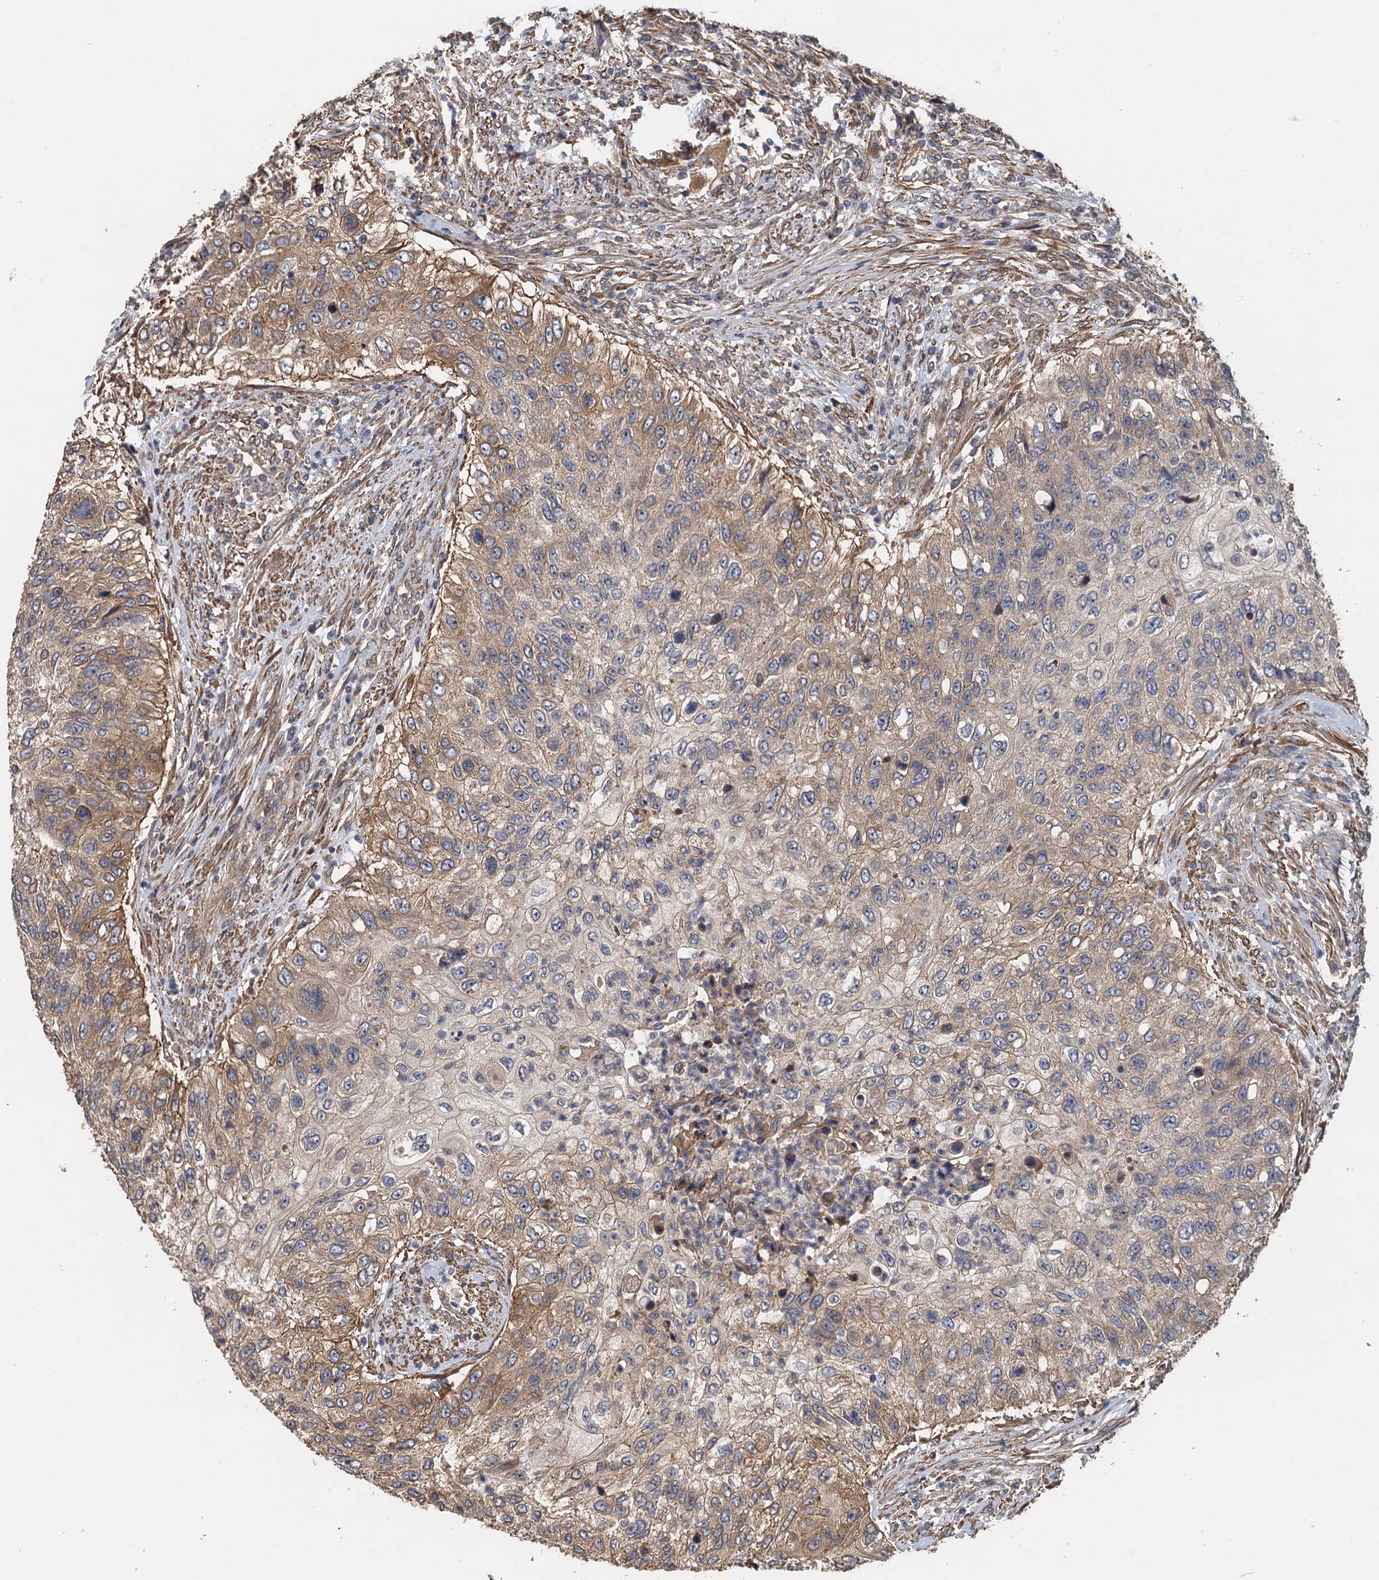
{"staining": {"intensity": "moderate", "quantity": ">75%", "location": "cytoplasmic/membranous"}, "tissue": "urothelial cancer", "cell_type": "Tumor cells", "image_type": "cancer", "snomed": [{"axis": "morphology", "description": "Urothelial carcinoma, High grade"}, {"axis": "topography", "description": "Urinary bladder"}], "caption": "Immunohistochemistry photomicrograph of neoplastic tissue: urothelial carcinoma (high-grade) stained using IHC reveals medium levels of moderate protein expression localized specifically in the cytoplasmic/membranous of tumor cells, appearing as a cytoplasmic/membranous brown color.", "gene": "MEAK7", "patient": {"sex": "female", "age": 60}}